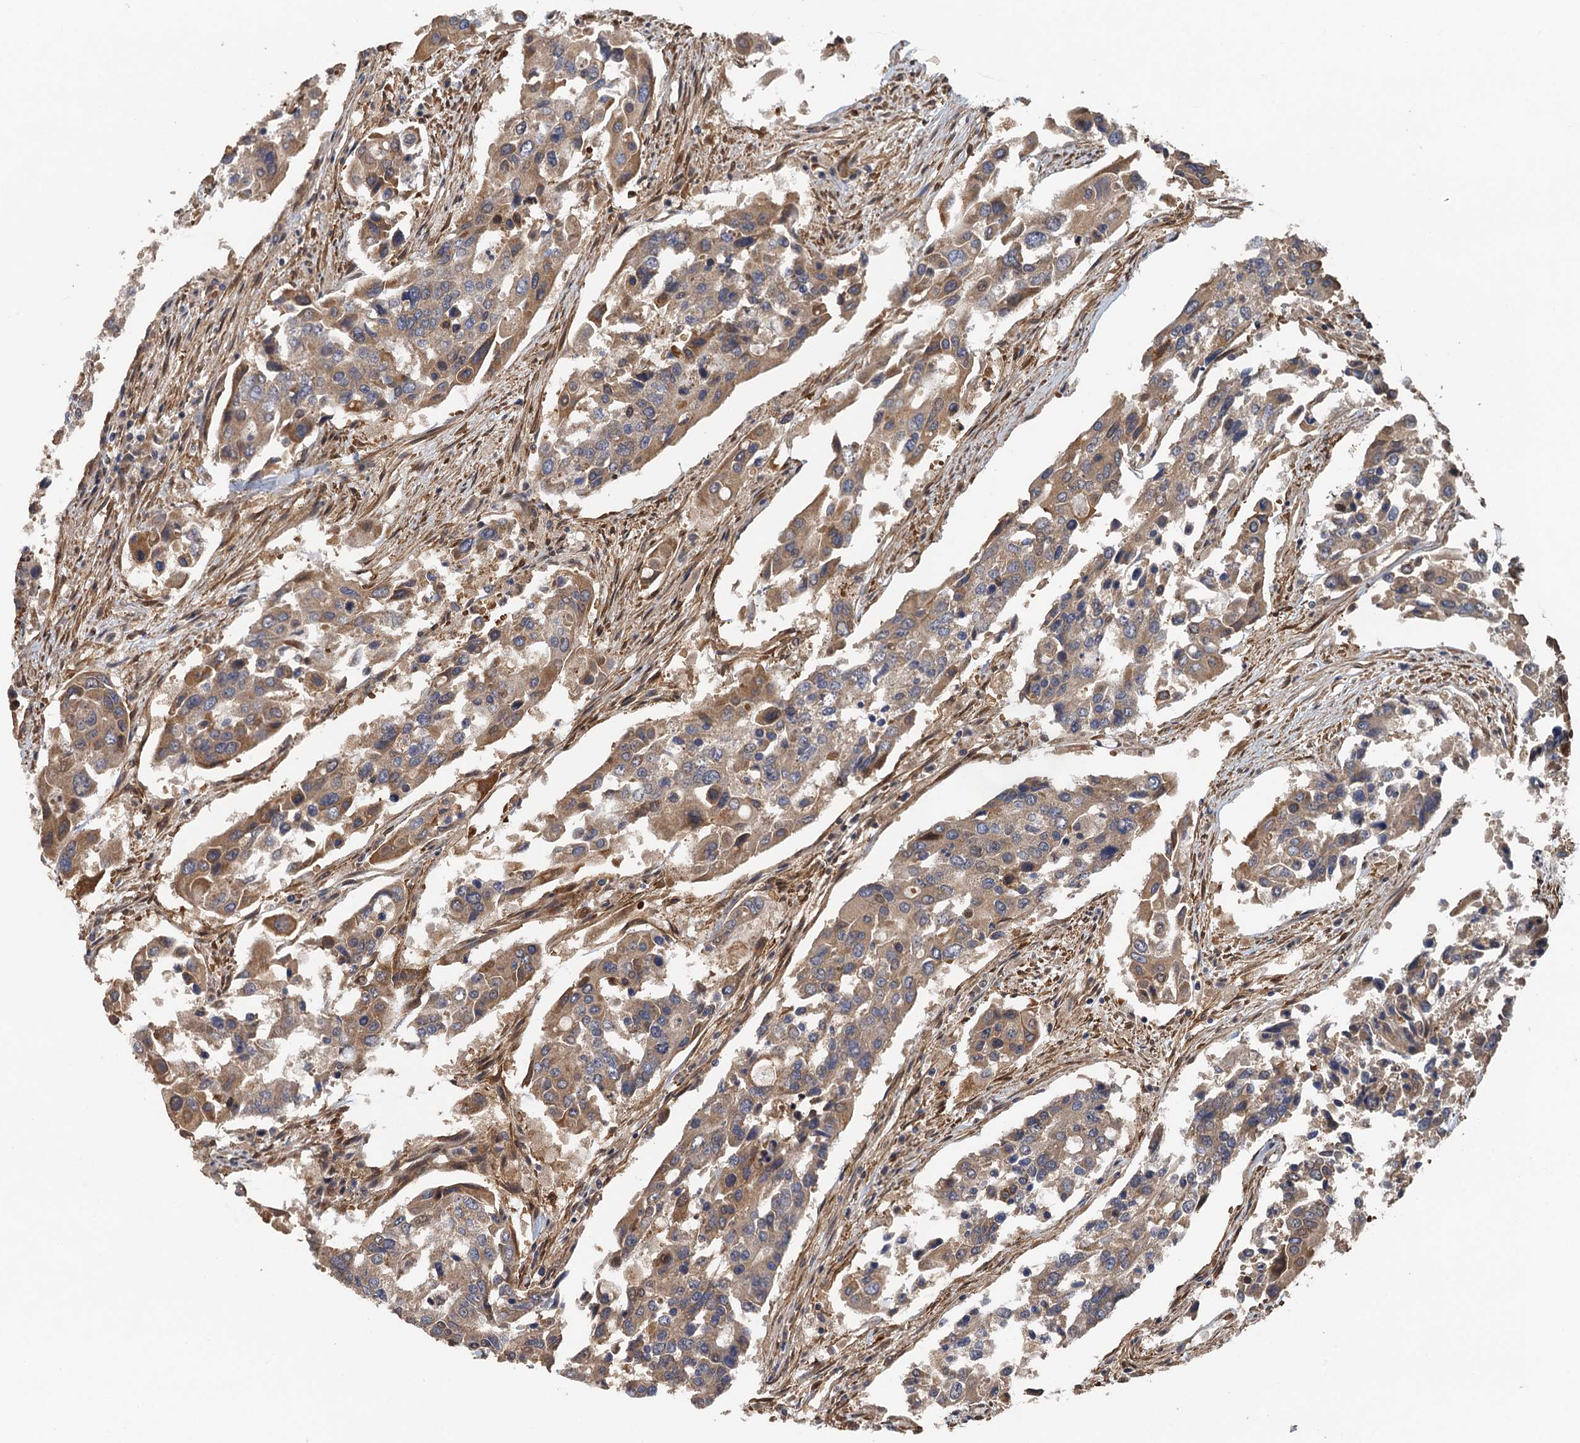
{"staining": {"intensity": "moderate", "quantity": ">75%", "location": "cytoplasmic/membranous"}, "tissue": "colorectal cancer", "cell_type": "Tumor cells", "image_type": "cancer", "snomed": [{"axis": "morphology", "description": "Adenocarcinoma, NOS"}, {"axis": "topography", "description": "Colon"}], "caption": "About >75% of tumor cells in human colorectal cancer (adenocarcinoma) demonstrate moderate cytoplasmic/membranous protein expression as visualized by brown immunohistochemical staining.", "gene": "MEAK7", "patient": {"sex": "male", "age": 77}}